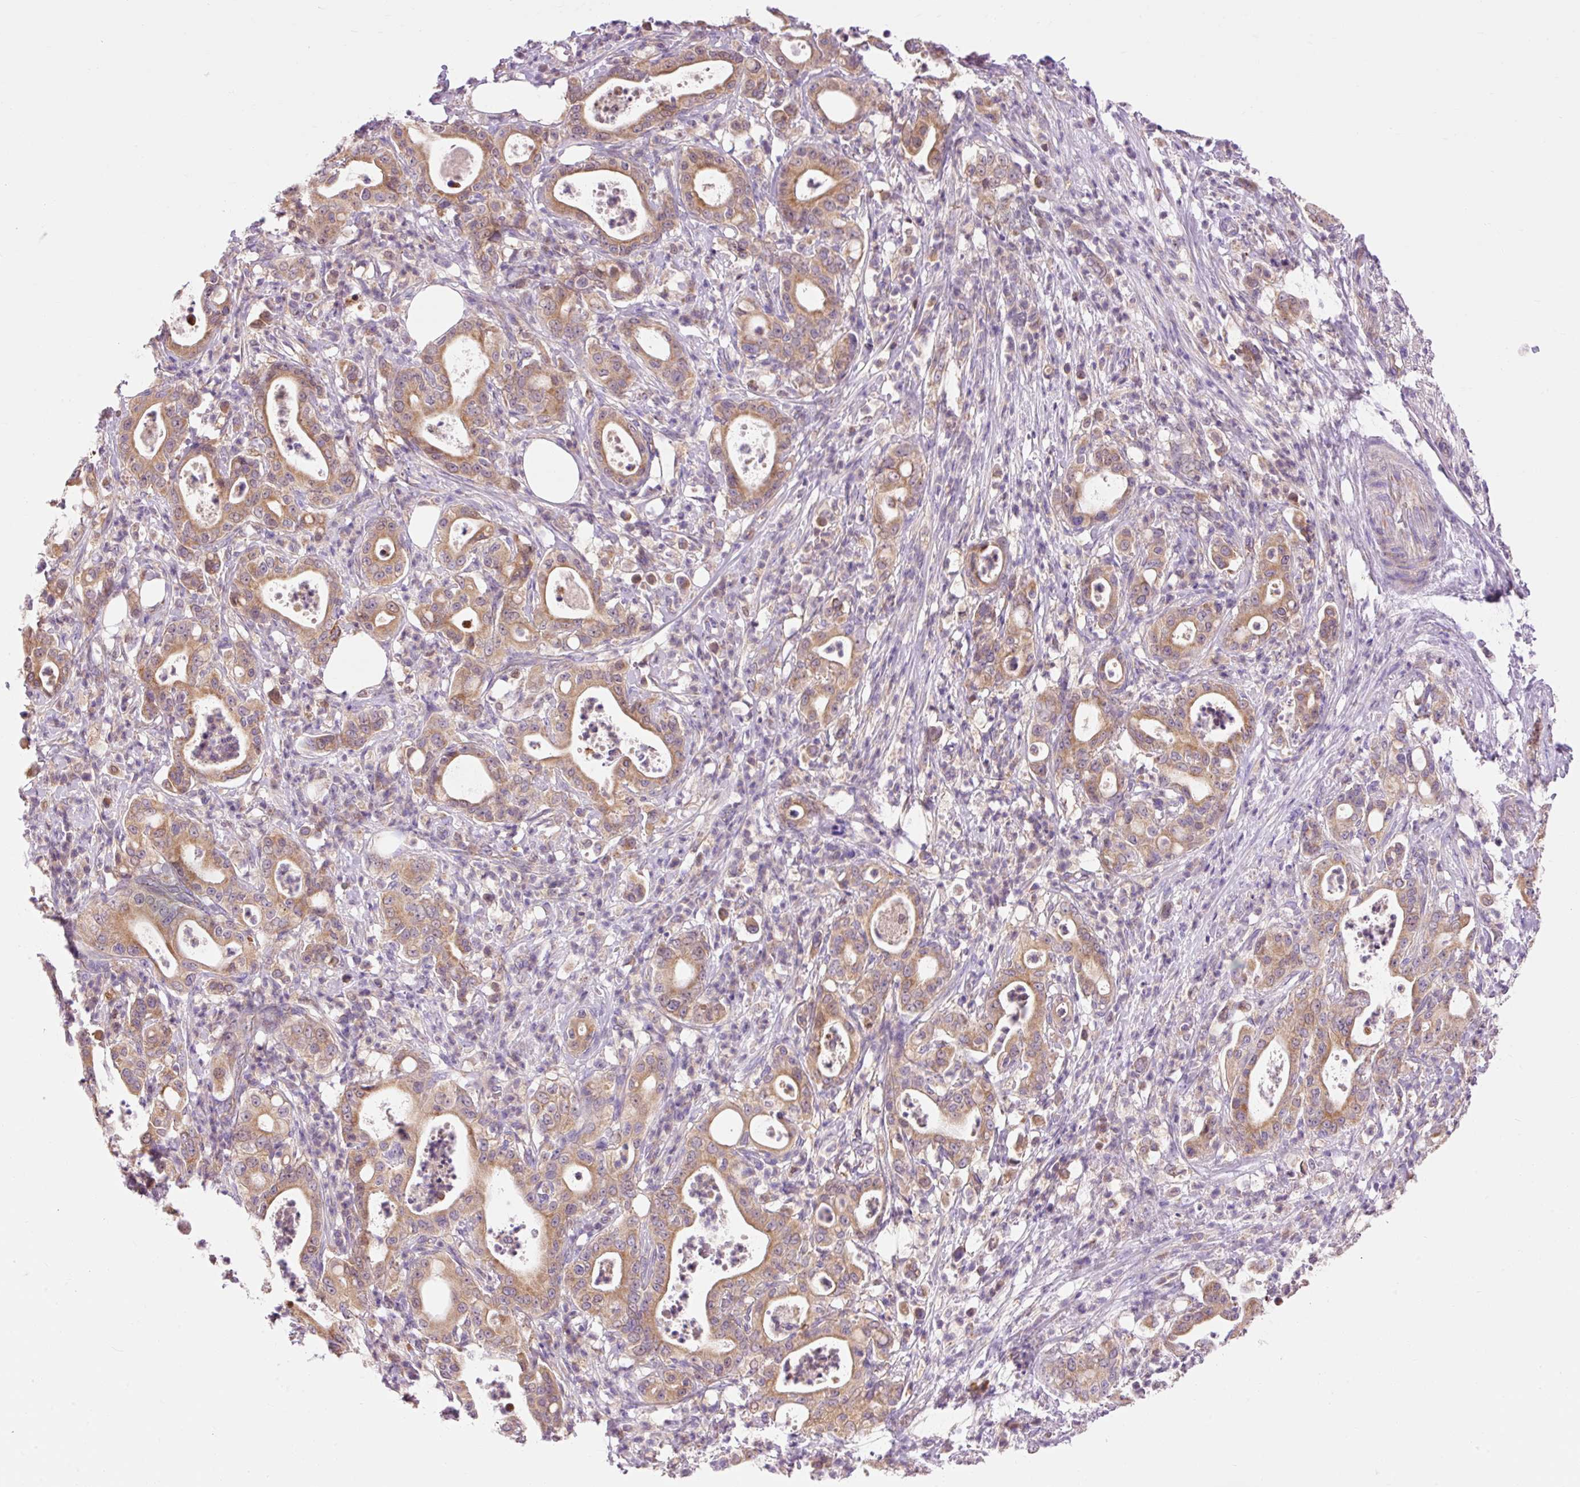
{"staining": {"intensity": "moderate", "quantity": ">75%", "location": "cytoplasmic/membranous"}, "tissue": "pancreatic cancer", "cell_type": "Tumor cells", "image_type": "cancer", "snomed": [{"axis": "morphology", "description": "Adenocarcinoma, NOS"}, {"axis": "topography", "description": "Pancreas"}], "caption": "Human pancreatic cancer stained with a protein marker reveals moderate staining in tumor cells.", "gene": "IMMT", "patient": {"sex": "male", "age": 71}}